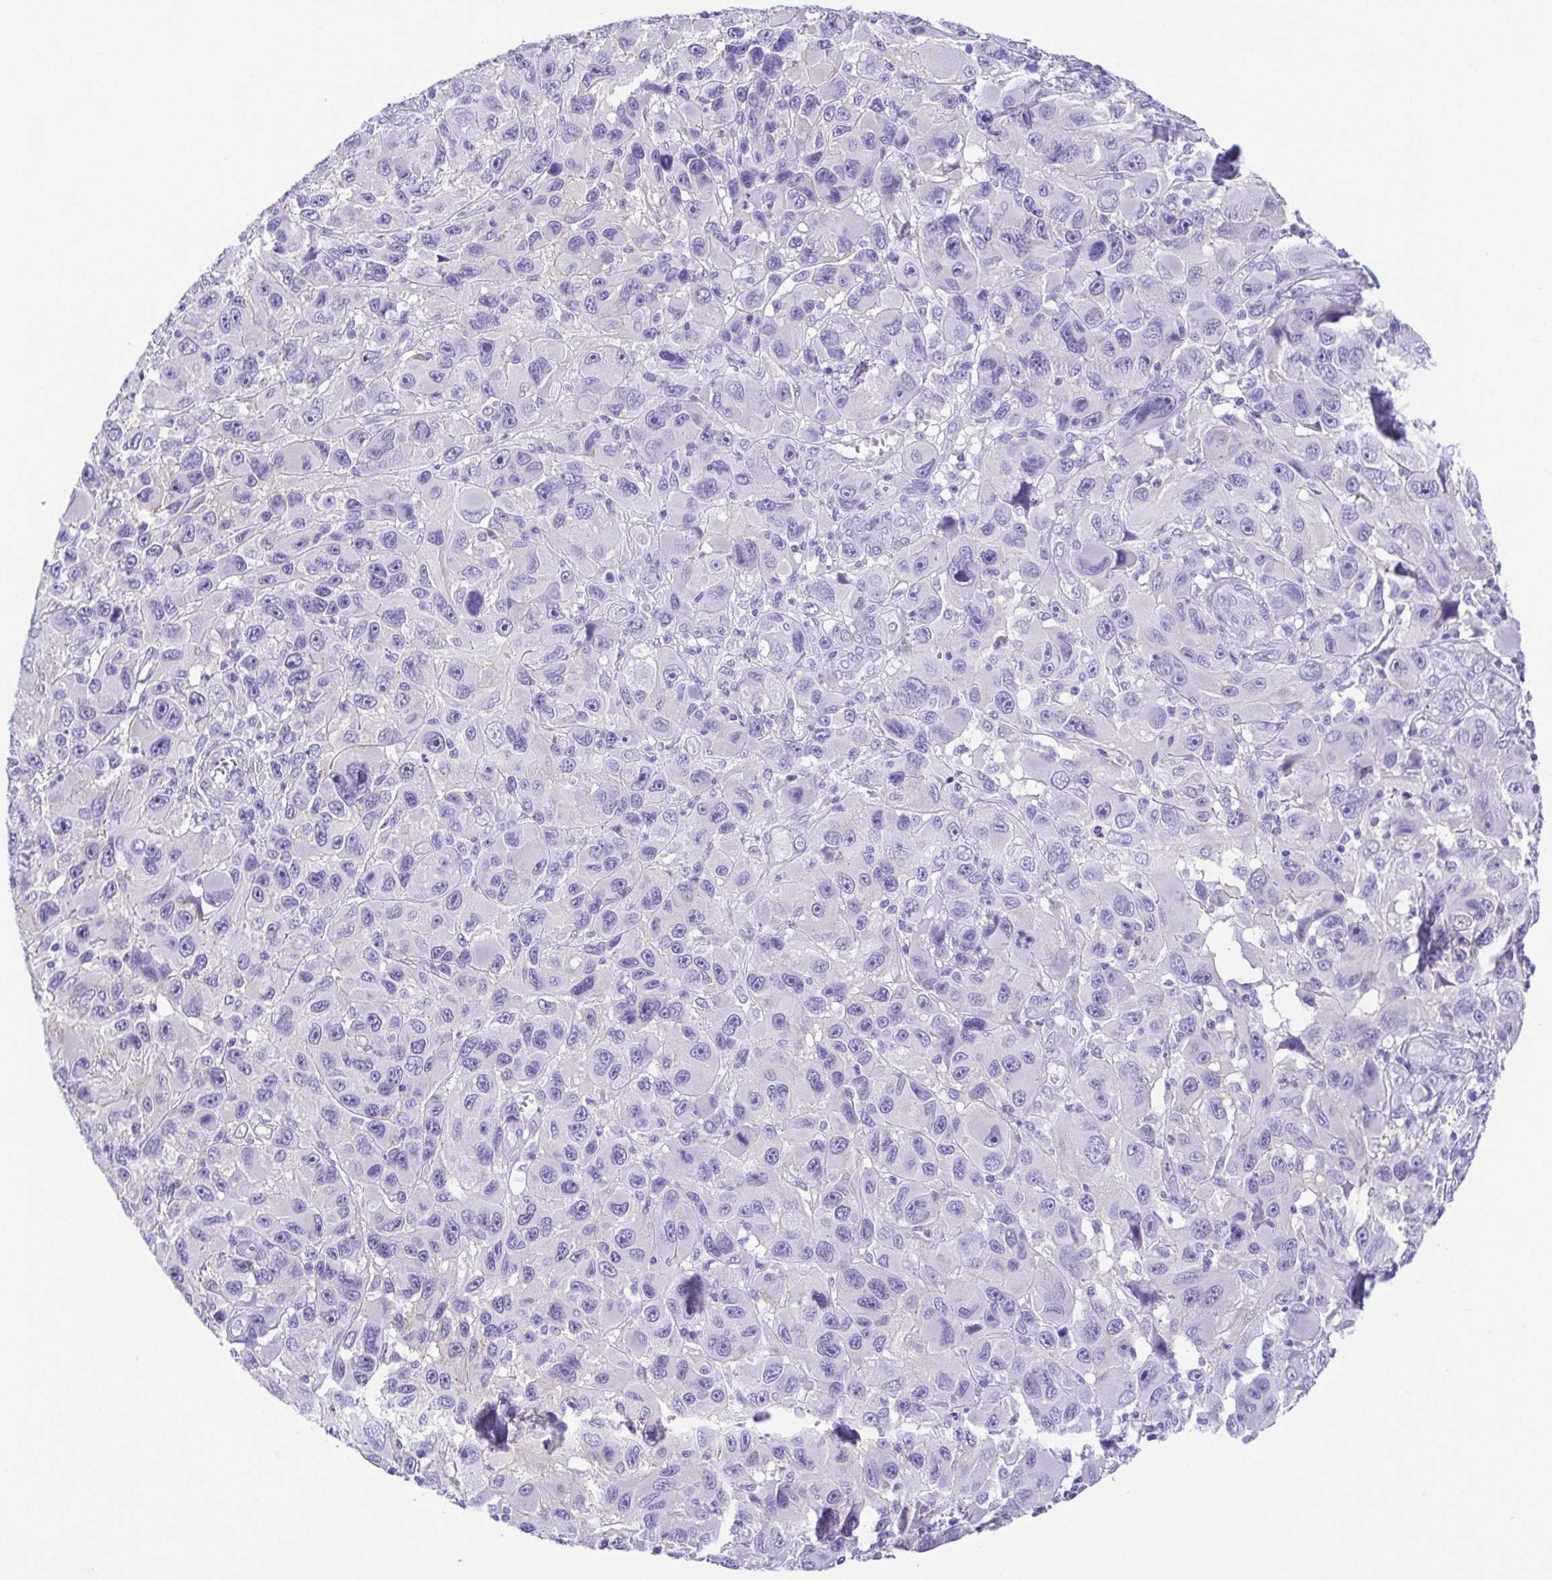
{"staining": {"intensity": "negative", "quantity": "none", "location": "none"}, "tissue": "melanoma", "cell_type": "Tumor cells", "image_type": "cancer", "snomed": [{"axis": "morphology", "description": "Malignant melanoma, NOS"}, {"axis": "topography", "description": "Skin"}], "caption": "Photomicrograph shows no protein staining in tumor cells of melanoma tissue.", "gene": "SPATA4", "patient": {"sex": "male", "age": 53}}